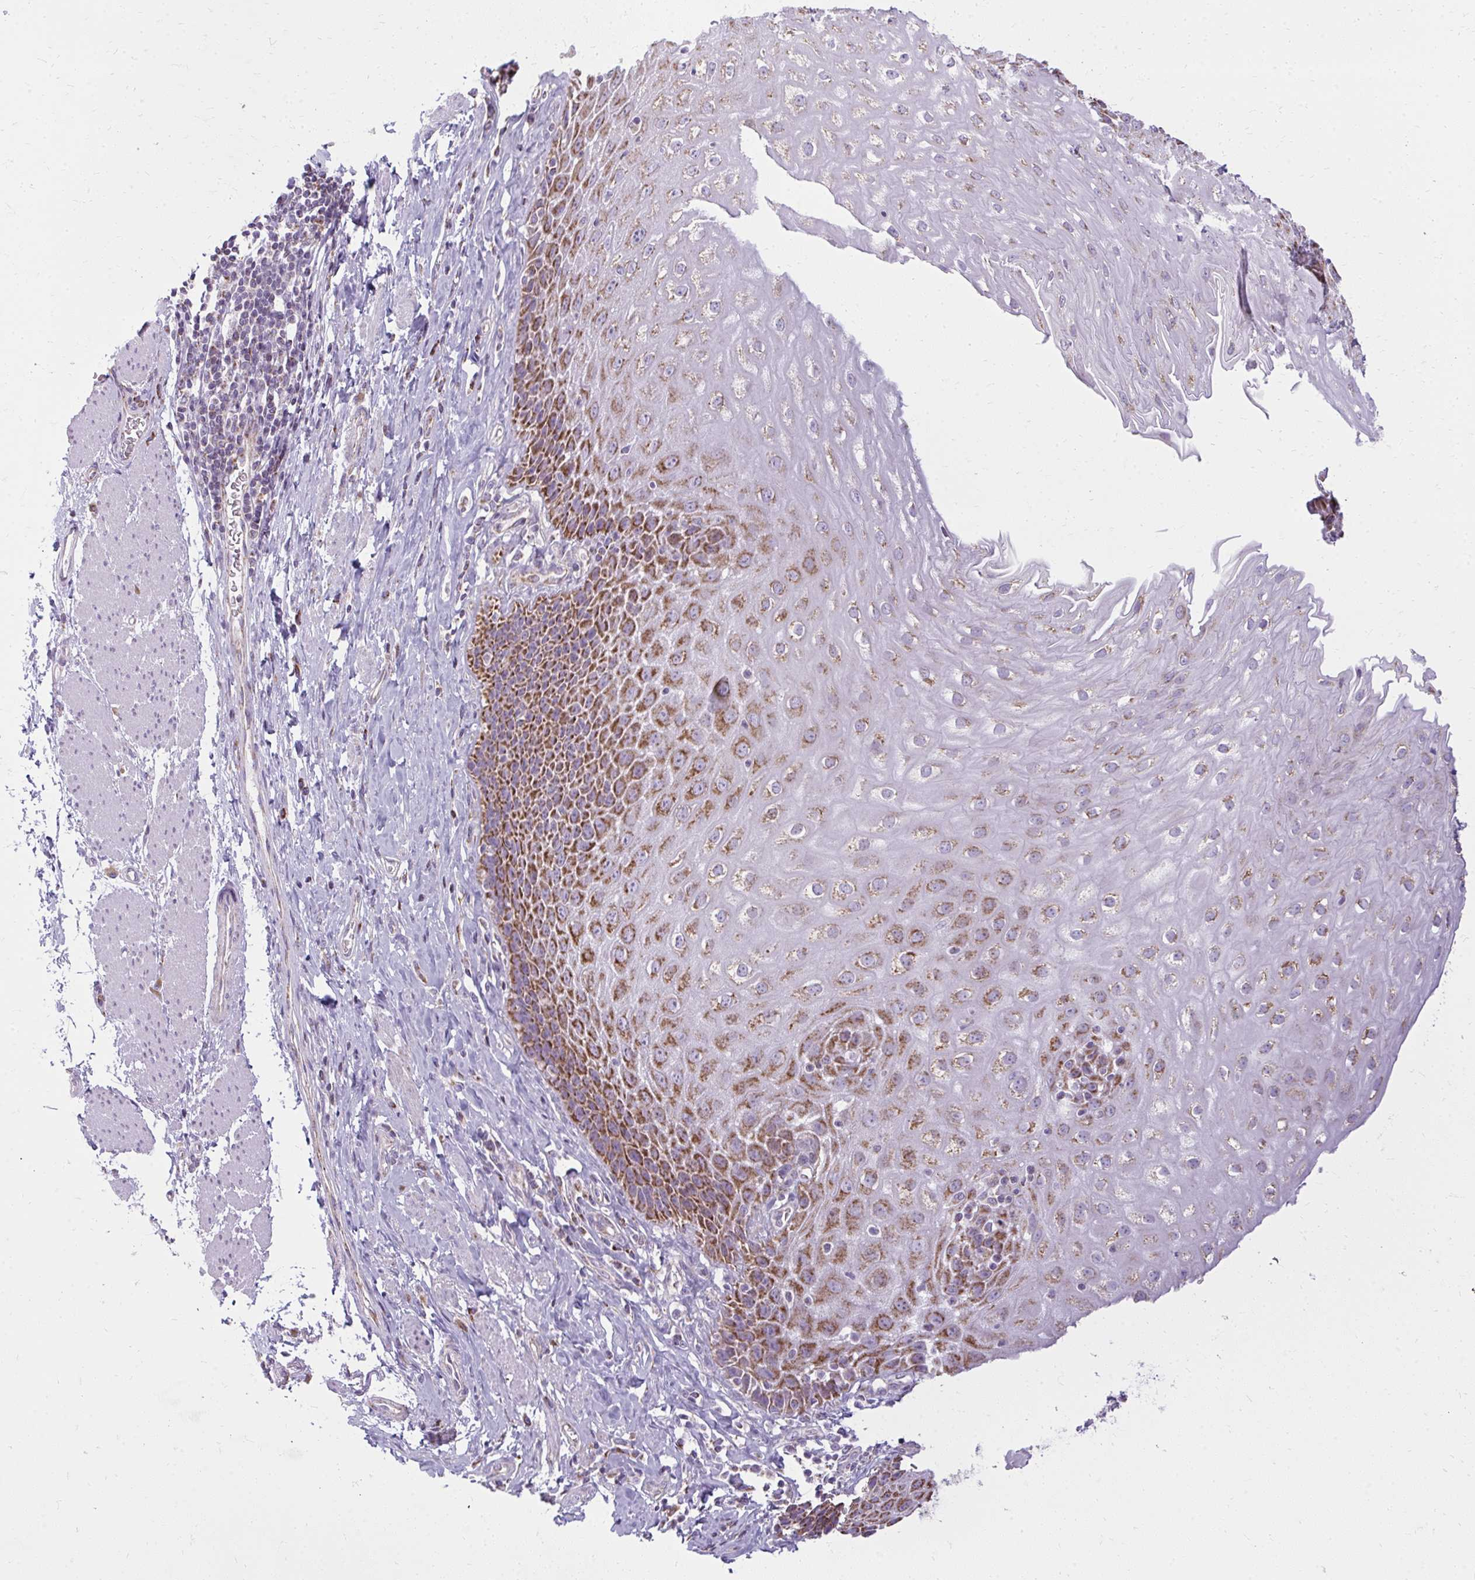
{"staining": {"intensity": "strong", "quantity": ">75%", "location": "cytoplasmic/membranous"}, "tissue": "esophagus", "cell_type": "Squamous epithelial cells", "image_type": "normal", "snomed": [{"axis": "morphology", "description": "Normal tissue, NOS"}, {"axis": "topography", "description": "Esophagus"}], "caption": "Protein positivity by IHC demonstrates strong cytoplasmic/membranous positivity in about >75% of squamous epithelial cells in normal esophagus. (DAB (3,3'-diaminobenzidine) IHC with brightfield microscopy, high magnification).", "gene": "IFIT1", "patient": {"sex": "female", "age": 61}}